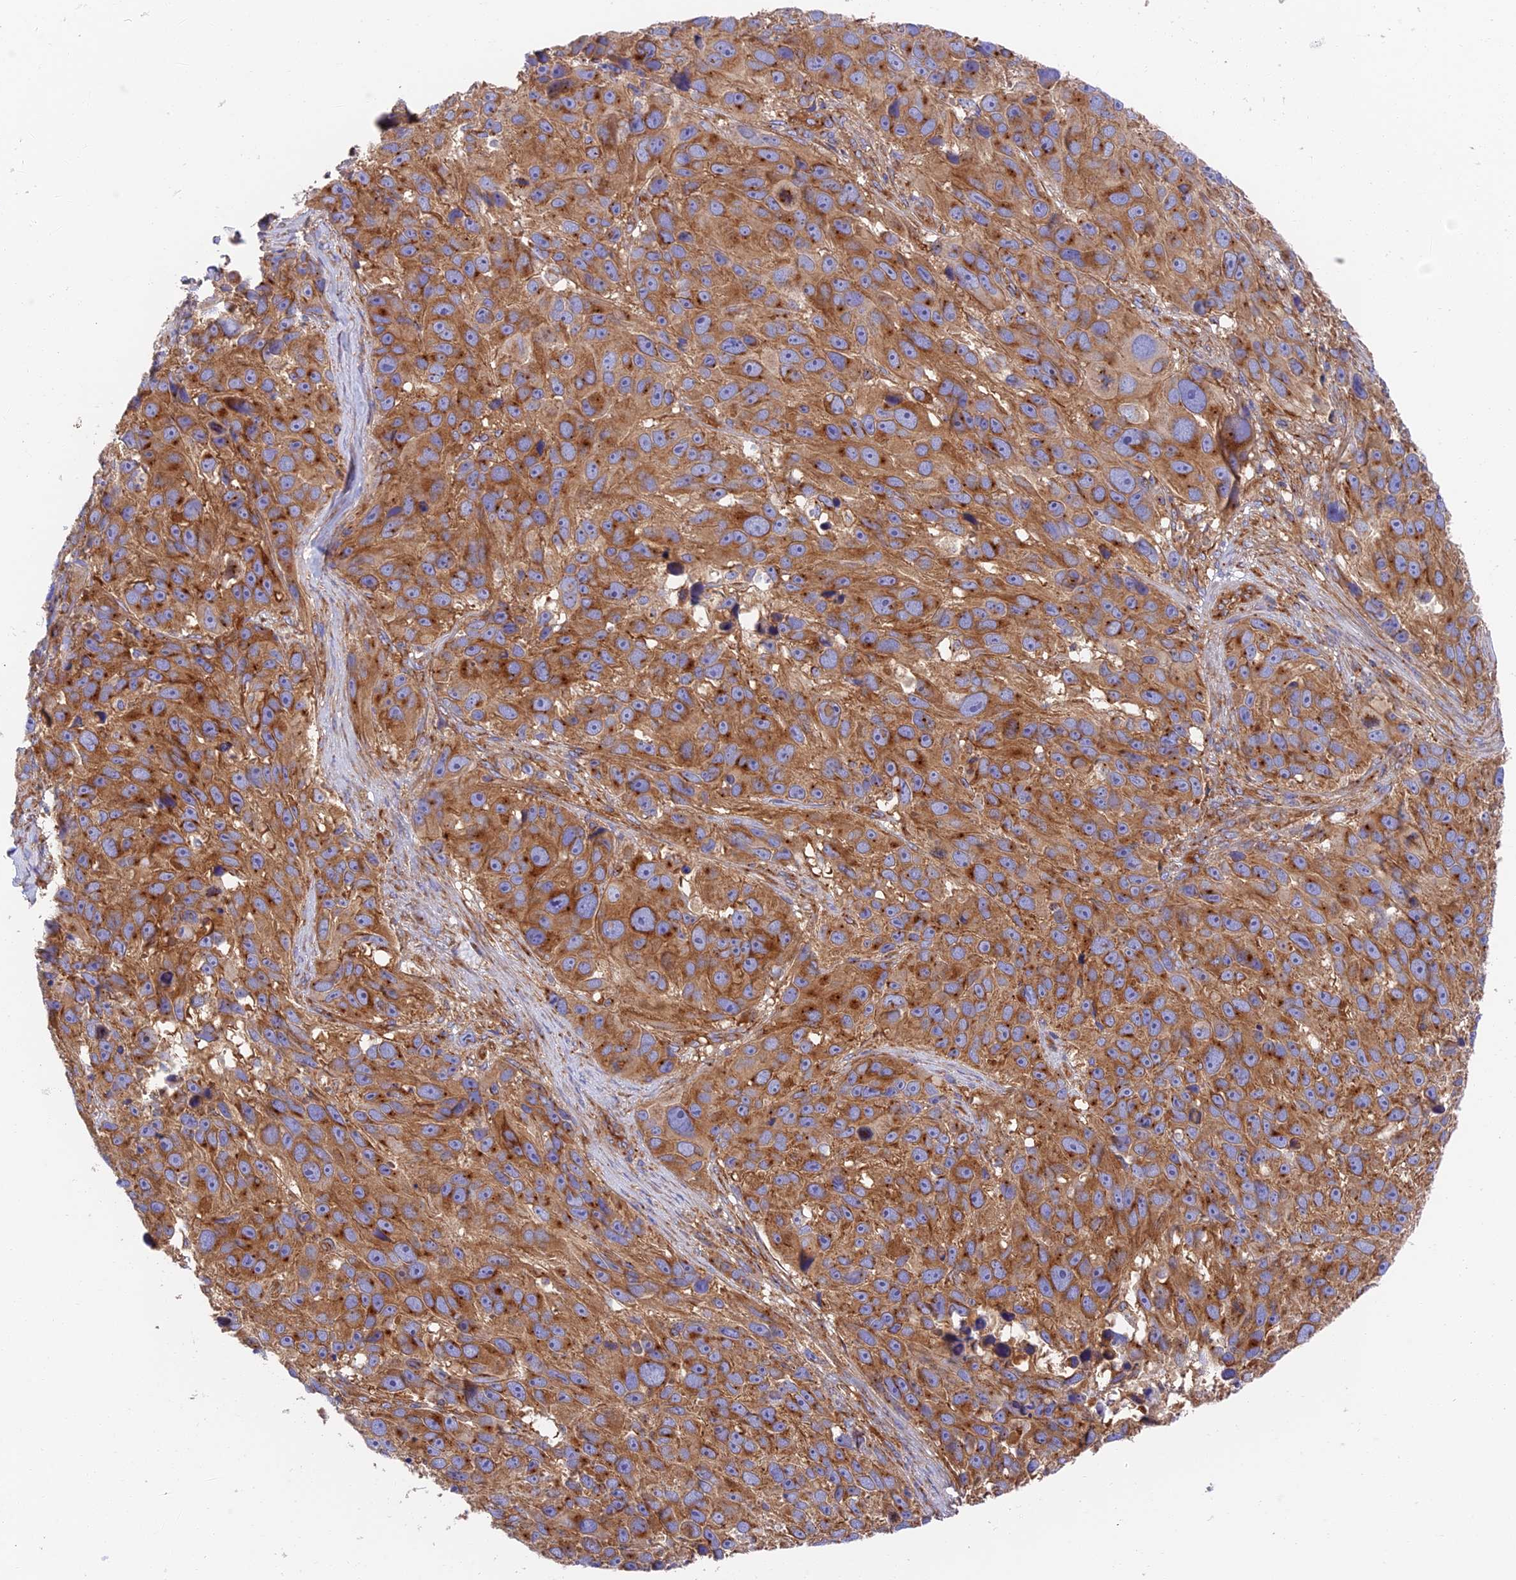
{"staining": {"intensity": "moderate", "quantity": ">75%", "location": "cytoplasmic/membranous"}, "tissue": "melanoma", "cell_type": "Tumor cells", "image_type": "cancer", "snomed": [{"axis": "morphology", "description": "Malignant melanoma, NOS"}, {"axis": "topography", "description": "Skin"}], "caption": "Brown immunohistochemical staining in human melanoma exhibits moderate cytoplasmic/membranous expression in approximately >75% of tumor cells. The staining was performed using DAB to visualize the protein expression in brown, while the nuclei were stained in blue with hematoxylin (Magnification: 20x).", "gene": "DCTN2", "patient": {"sex": "male", "age": 84}}